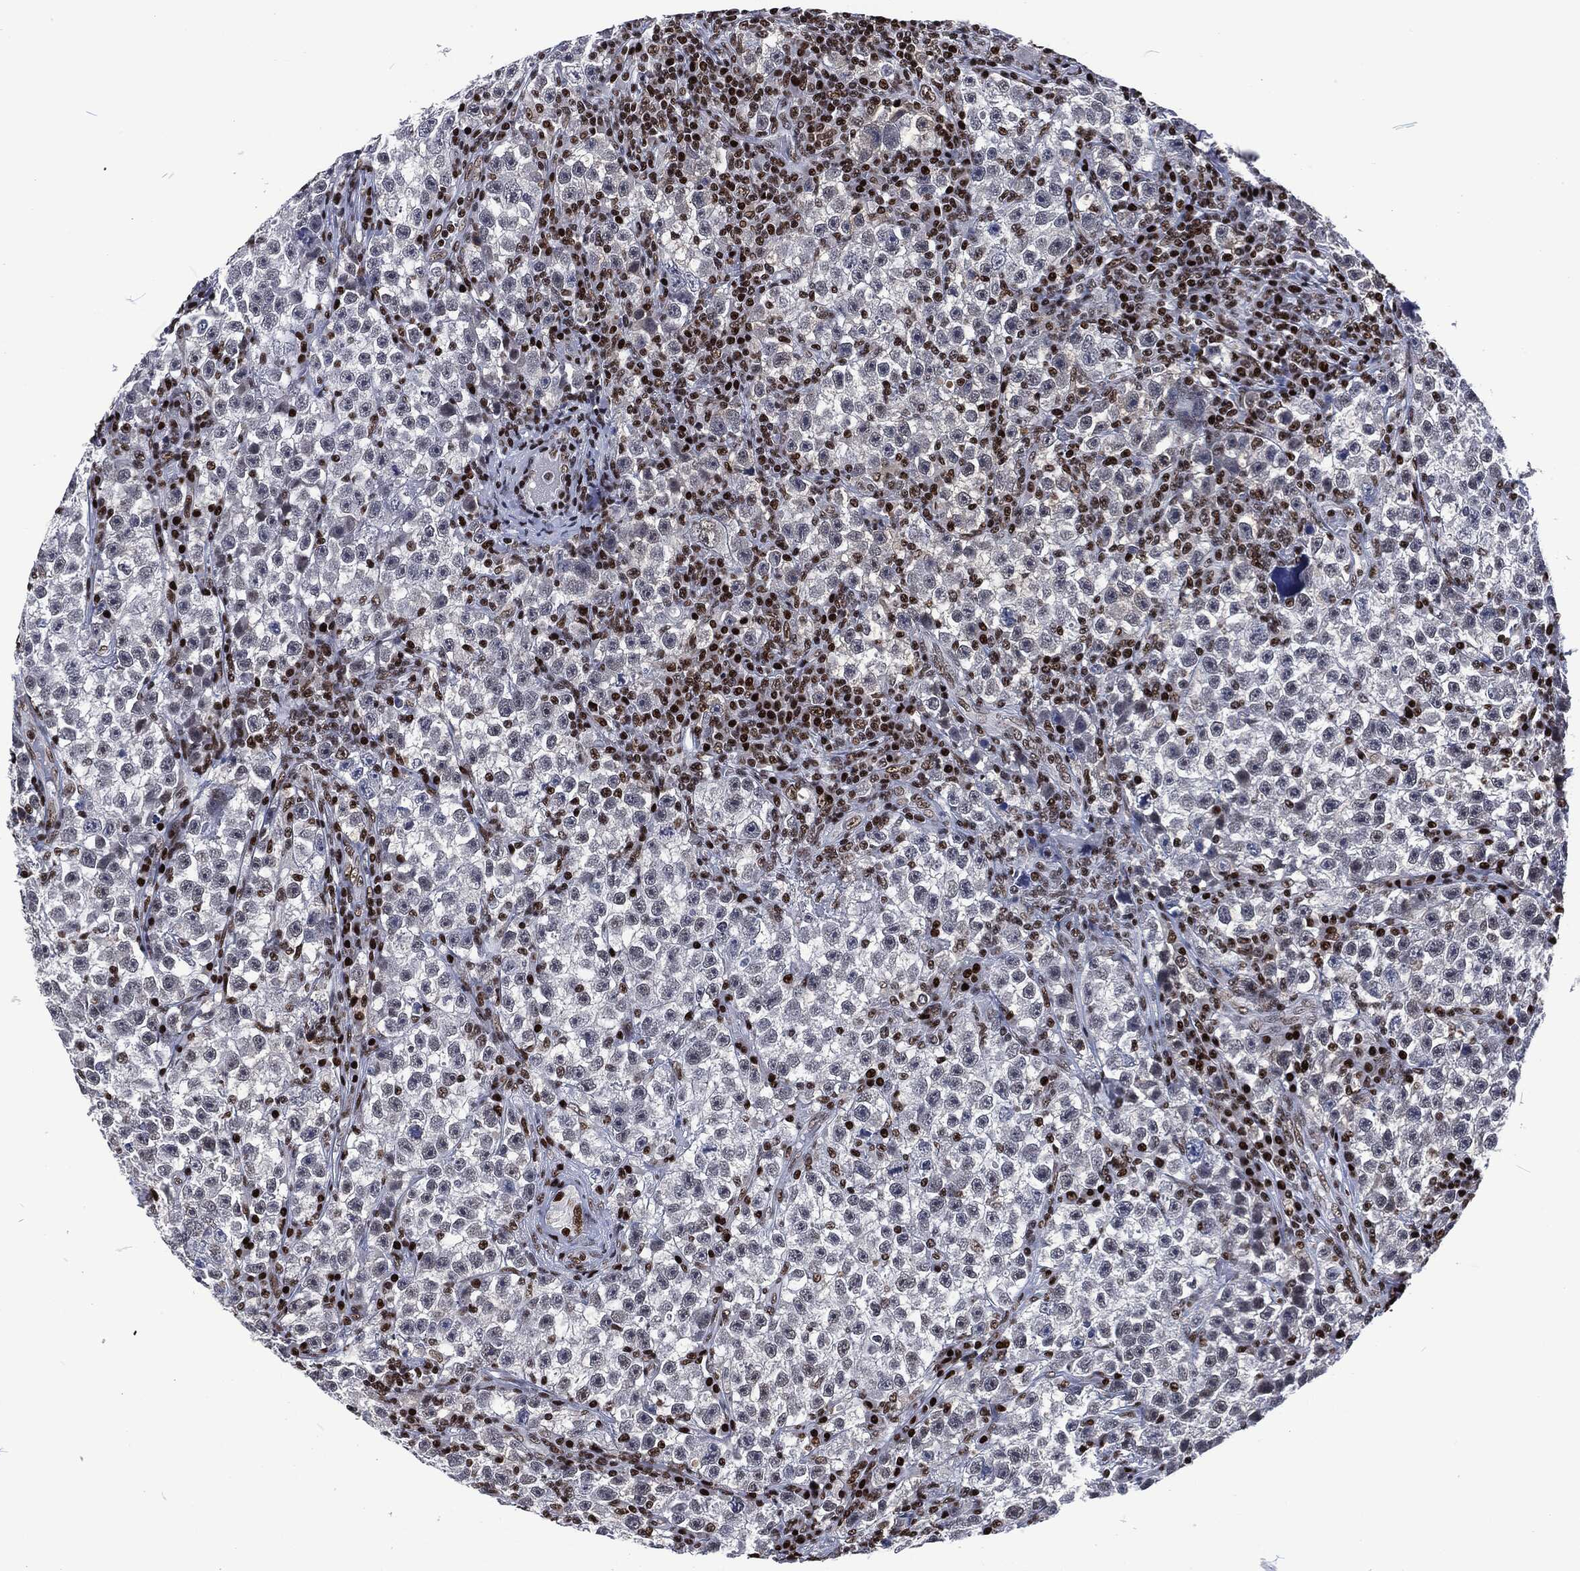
{"staining": {"intensity": "negative", "quantity": "none", "location": "none"}, "tissue": "testis cancer", "cell_type": "Tumor cells", "image_type": "cancer", "snomed": [{"axis": "morphology", "description": "Seminoma, NOS"}, {"axis": "topography", "description": "Testis"}], "caption": "DAB immunohistochemical staining of testis seminoma shows no significant expression in tumor cells.", "gene": "DCPS", "patient": {"sex": "male", "age": 22}}